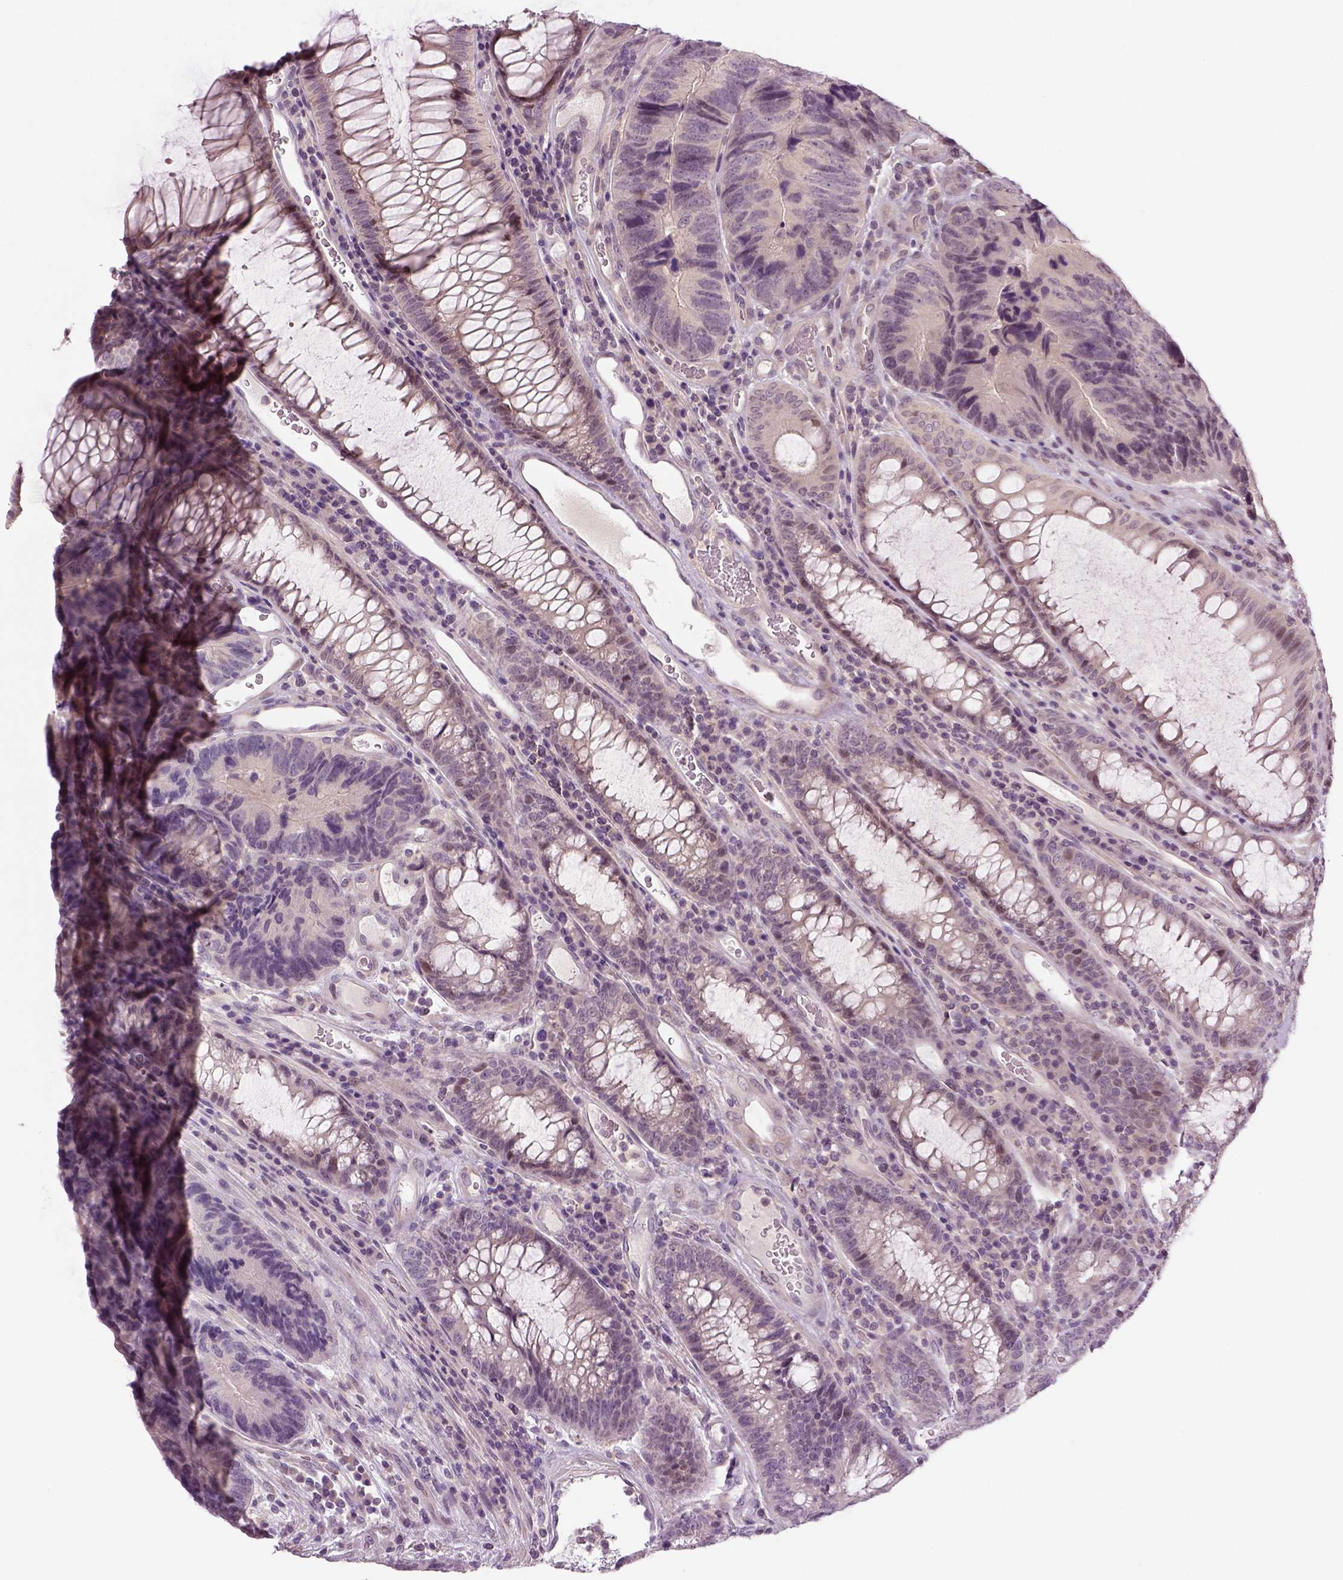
{"staining": {"intensity": "negative", "quantity": "none", "location": "none"}, "tissue": "colorectal cancer", "cell_type": "Tumor cells", "image_type": "cancer", "snomed": [{"axis": "morphology", "description": "Adenocarcinoma, NOS"}, {"axis": "topography", "description": "Colon"}], "caption": "There is no significant staining in tumor cells of adenocarcinoma (colorectal).", "gene": "NECAB1", "patient": {"sex": "female", "age": 67}}